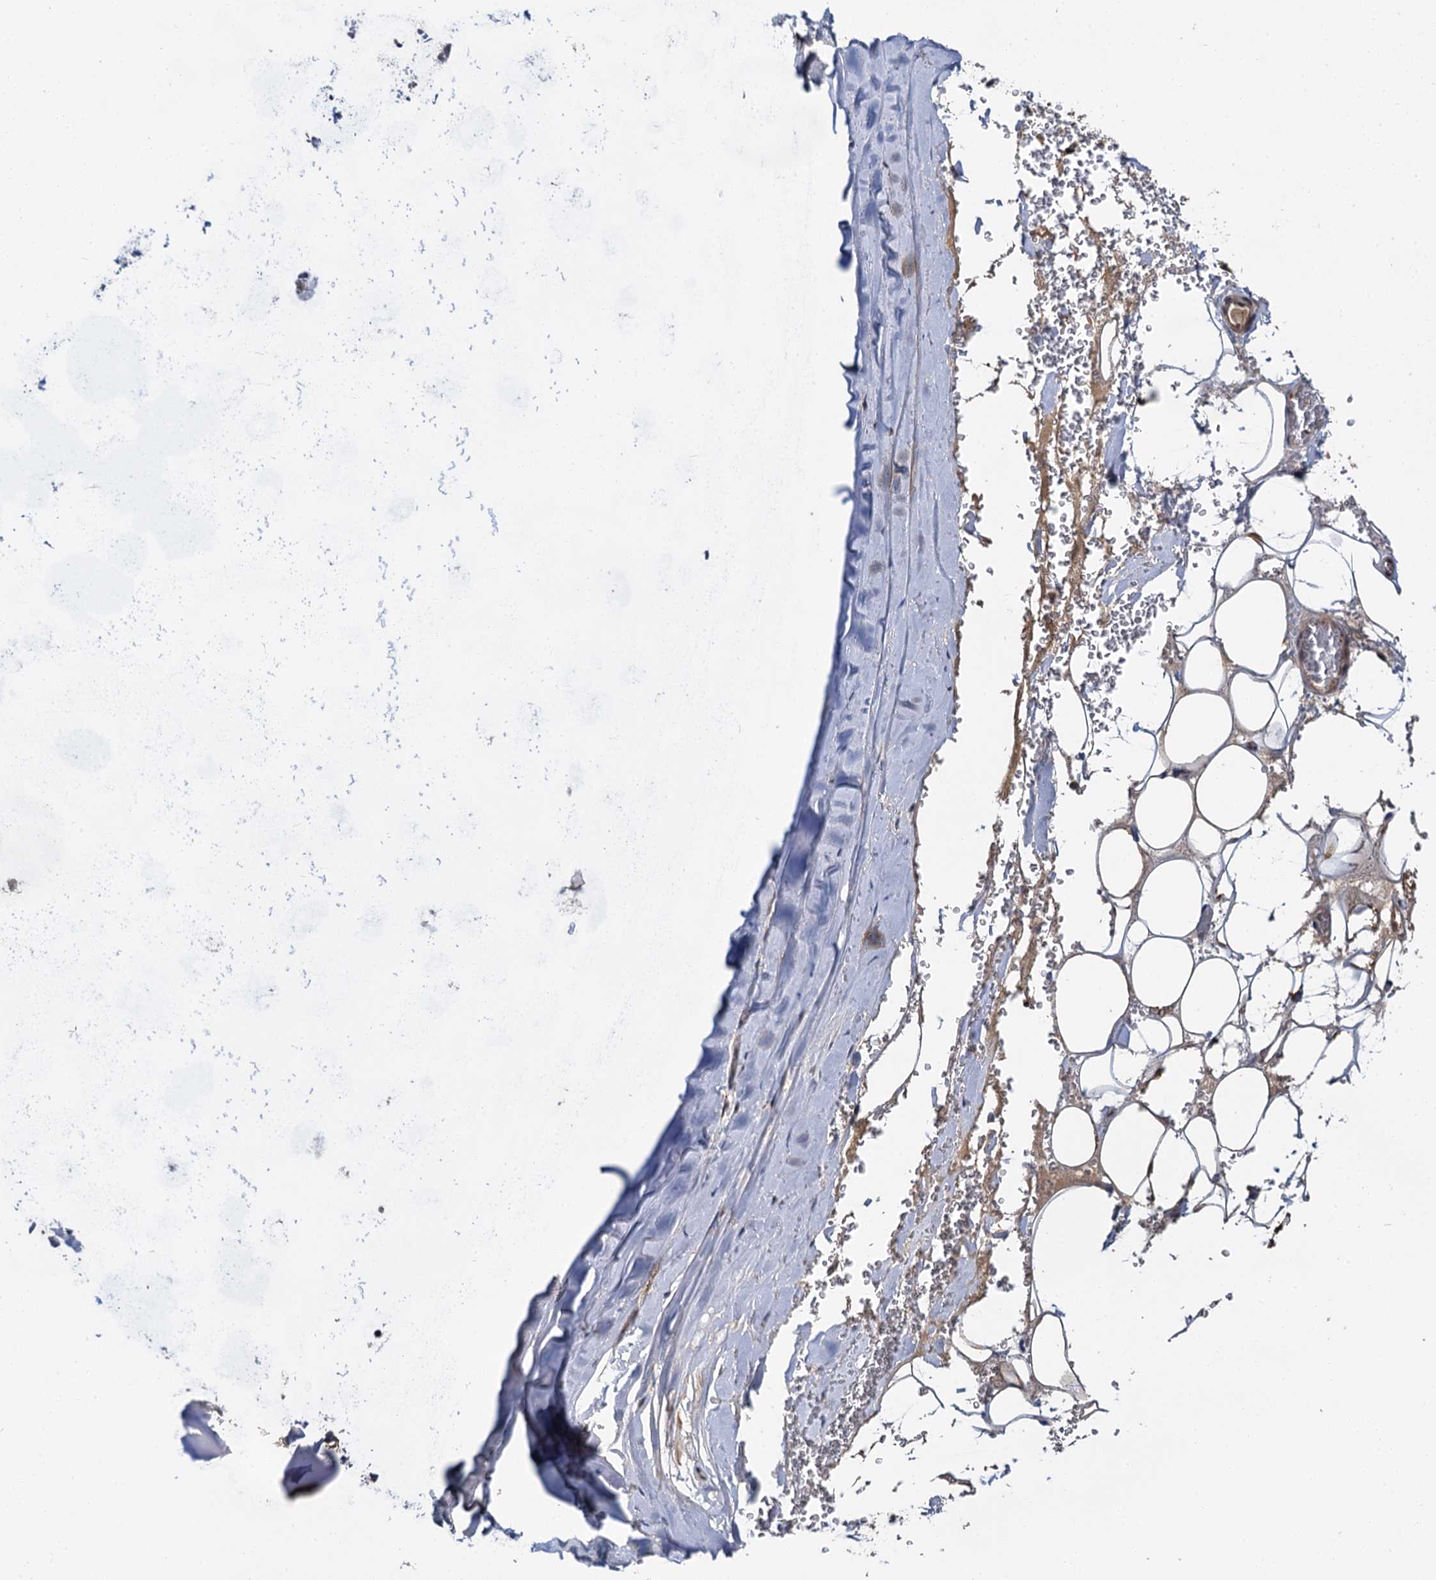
{"staining": {"intensity": "negative", "quantity": "none", "location": "none"}, "tissue": "adipose tissue", "cell_type": "Adipocytes", "image_type": "normal", "snomed": [{"axis": "morphology", "description": "Normal tissue, NOS"}, {"axis": "topography", "description": "Cartilage tissue"}], "caption": "The micrograph displays no staining of adipocytes in normal adipose tissue. The staining was performed using DAB to visualize the protein expression in brown, while the nuclei were stained in blue with hematoxylin (Magnification: 20x).", "gene": "MBD6", "patient": {"sex": "female", "age": 63}}